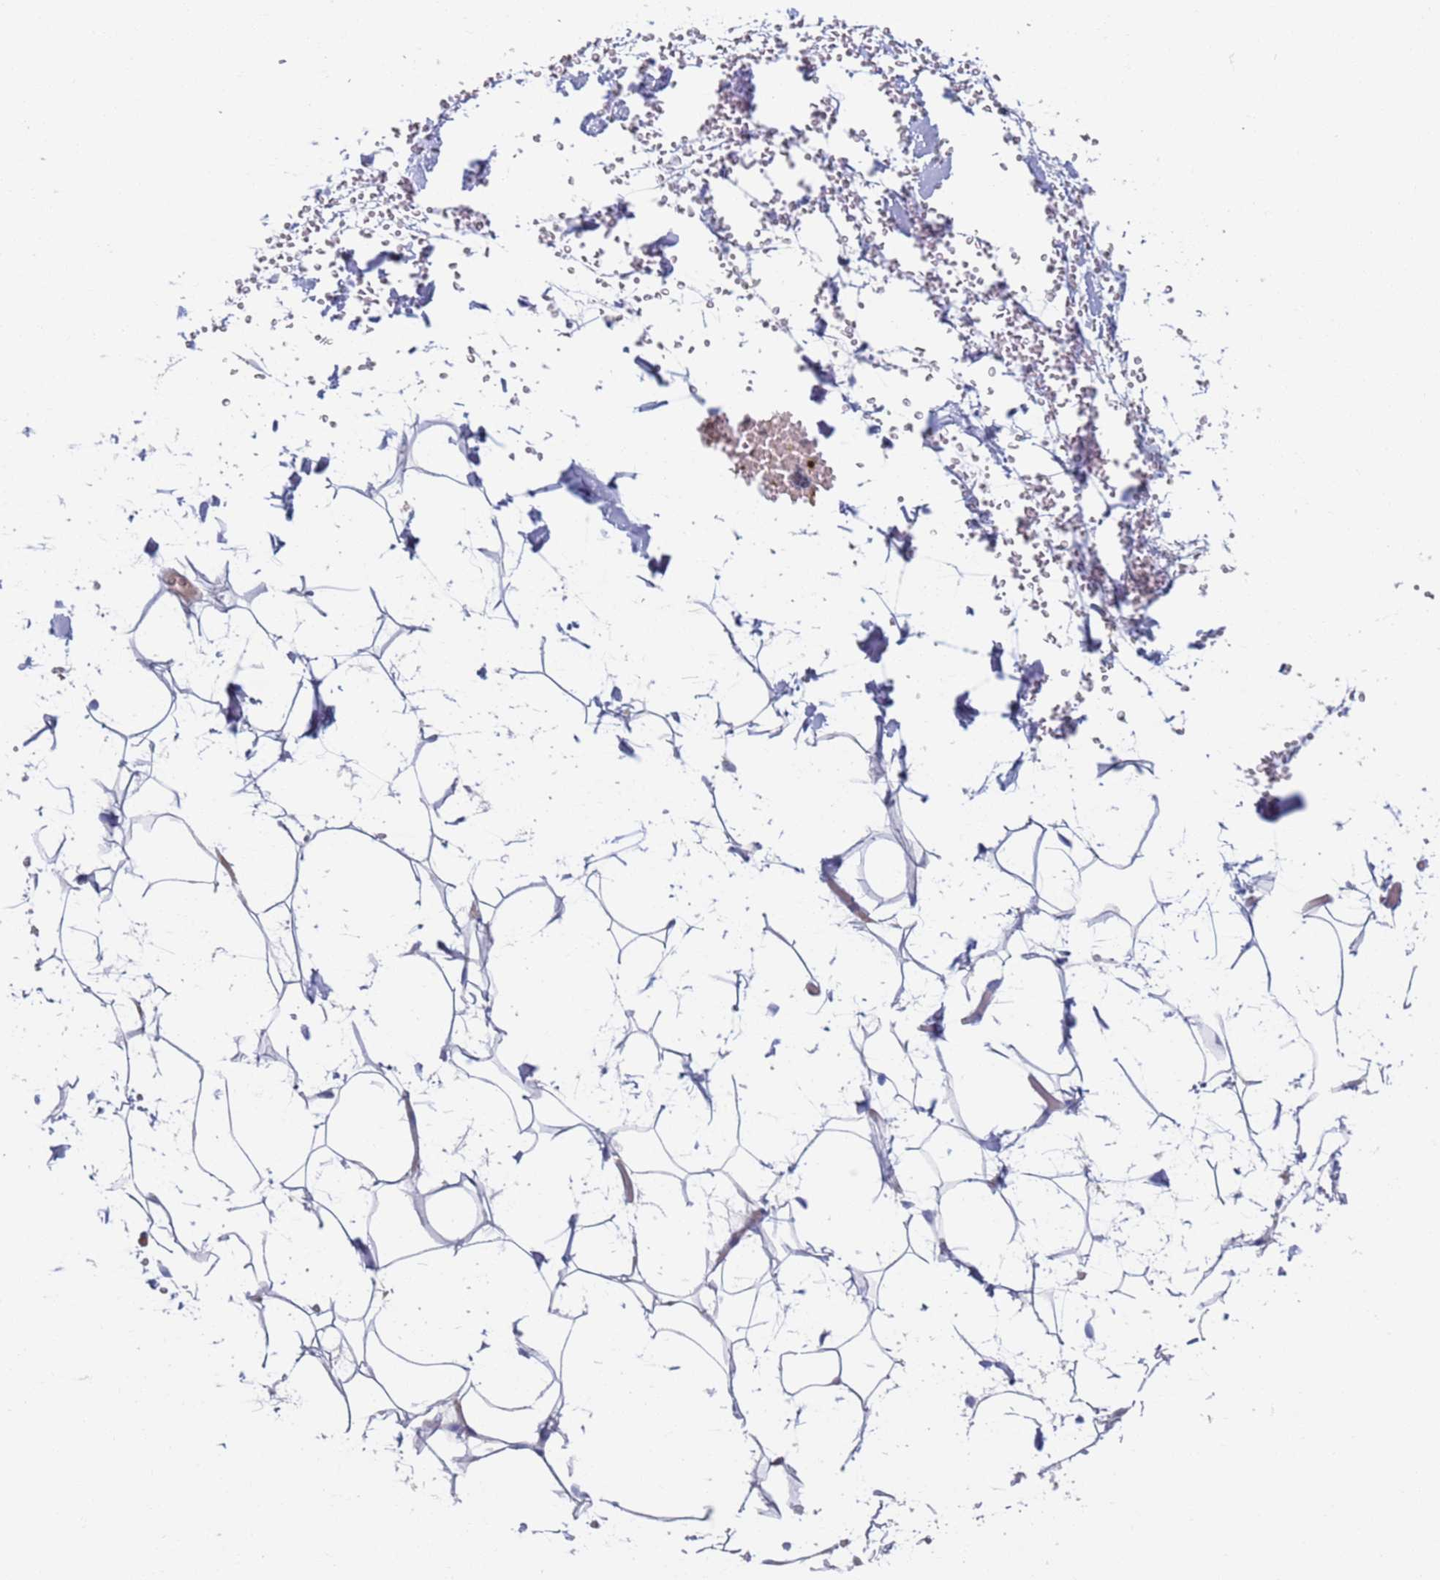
{"staining": {"intensity": "weak", "quantity": ">75%", "location": "cytoplasmic/membranous"}, "tissue": "adipose tissue", "cell_type": "Adipocytes", "image_type": "normal", "snomed": [{"axis": "morphology", "description": "Normal tissue, NOS"}, {"axis": "topography", "description": "Breast"}], "caption": "A photomicrograph of human adipose tissue stained for a protein displays weak cytoplasmic/membranous brown staining in adipocytes.", "gene": "MRPL22", "patient": {"sex": "female", "age": 26}}